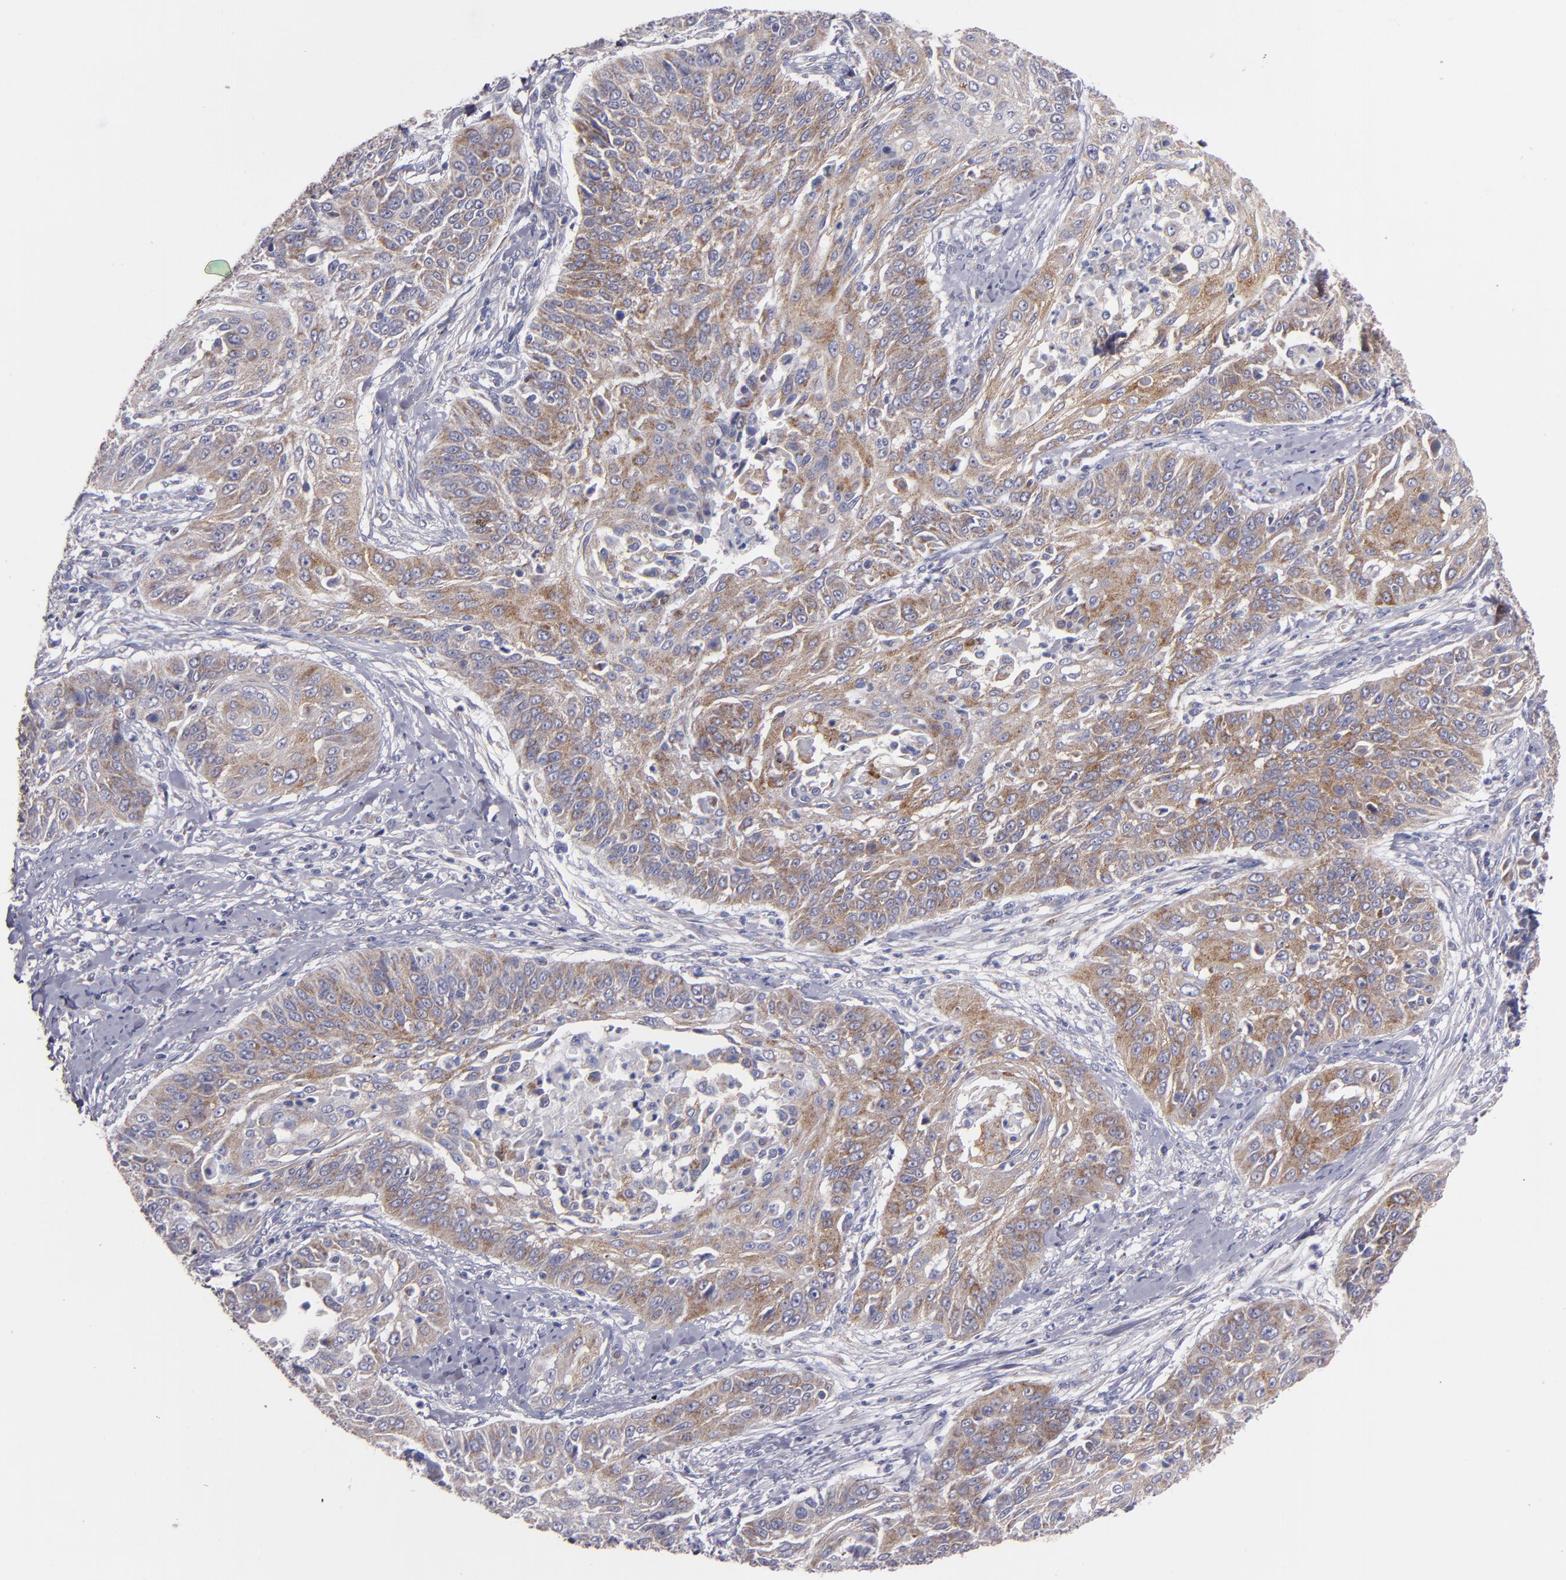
{"staining": {"intensity": "moderate", "quantity": ">75%", "location": "cytoplasmic/membranous"}, "tissue": "cervical cancer", "cell_type": "Tumor cells", "image_type": "cancer", "snomed": [{"axis": "morphology", "description": "Squamous cell carcinoma, NOS"}, {"axis": "topography", "description": "Cervix"}], "caption": "High-power microscopy captured an IHC histopathology image of squamous cell carcinoma (cervical), revealing moderate cytoplasmic/membranous positivity in about >75% of tumor cells.", "gene": "CLTA", "patient": {"sex": "female", "age": 64}}